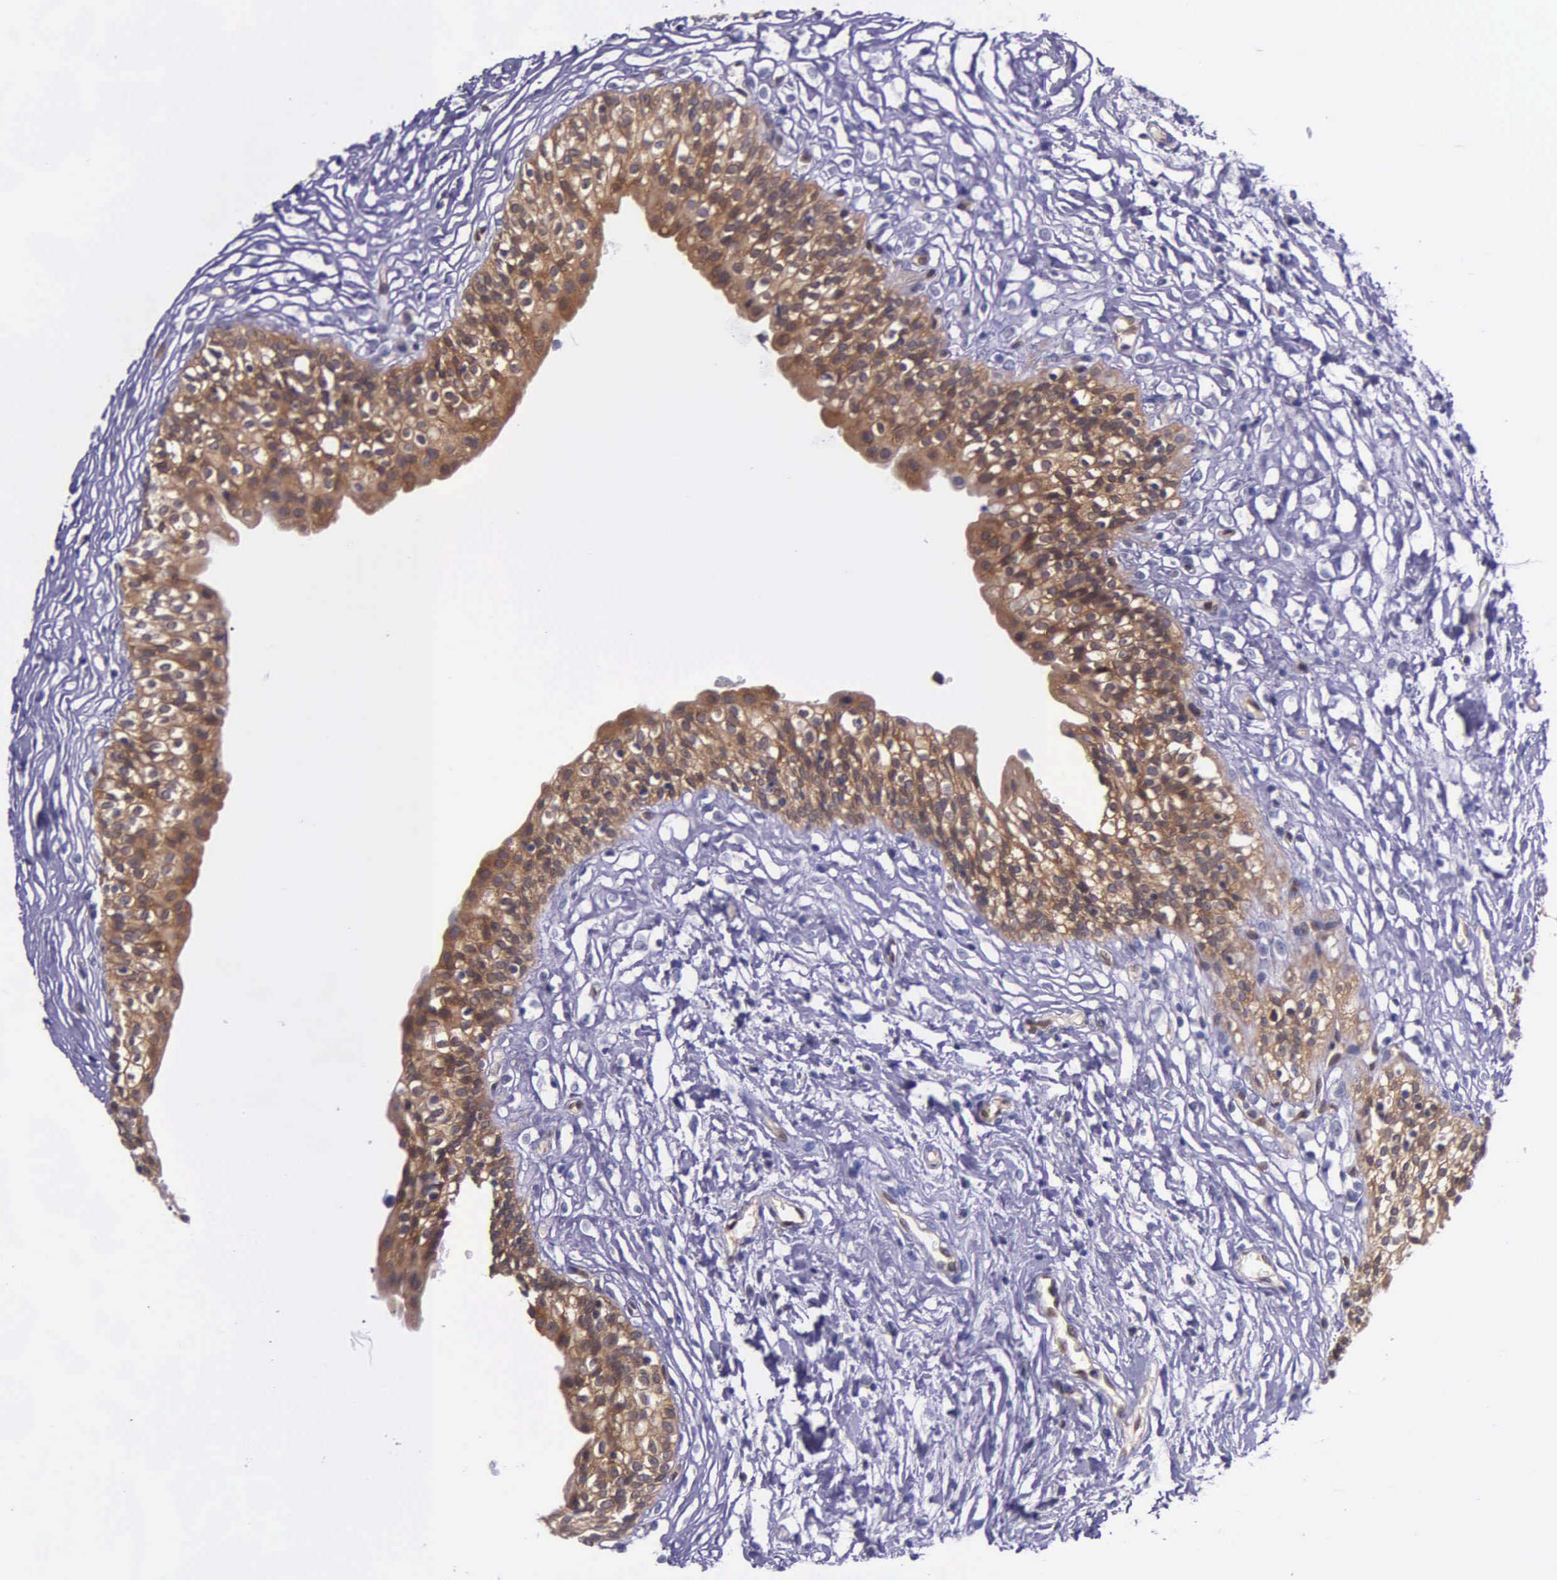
{"staining": {"intensity": "strong", "quantity": ">75%", "location": "cytoplasmic/membranous"}, "tissue": "urinary bladder", "cell_type": "Urothelial cells", "image_type": "normal", "snomed": [{"axis": "morphology", "description": "Adenocarcinoma, NOS"}, {"axis": "topography", "description": "Urinary bladder"}], "caption": "Immunohistochemical staining of unremarkable urinary bladder demonstrates >75% levels of strong cytoplasmic/membranous protein positivity in approximately >75% of urothelial cells. (IHC, brightfield microscopy, high magnification).", "gene": "GMPR2", "patient": {"sex": "male", "age": 61}}